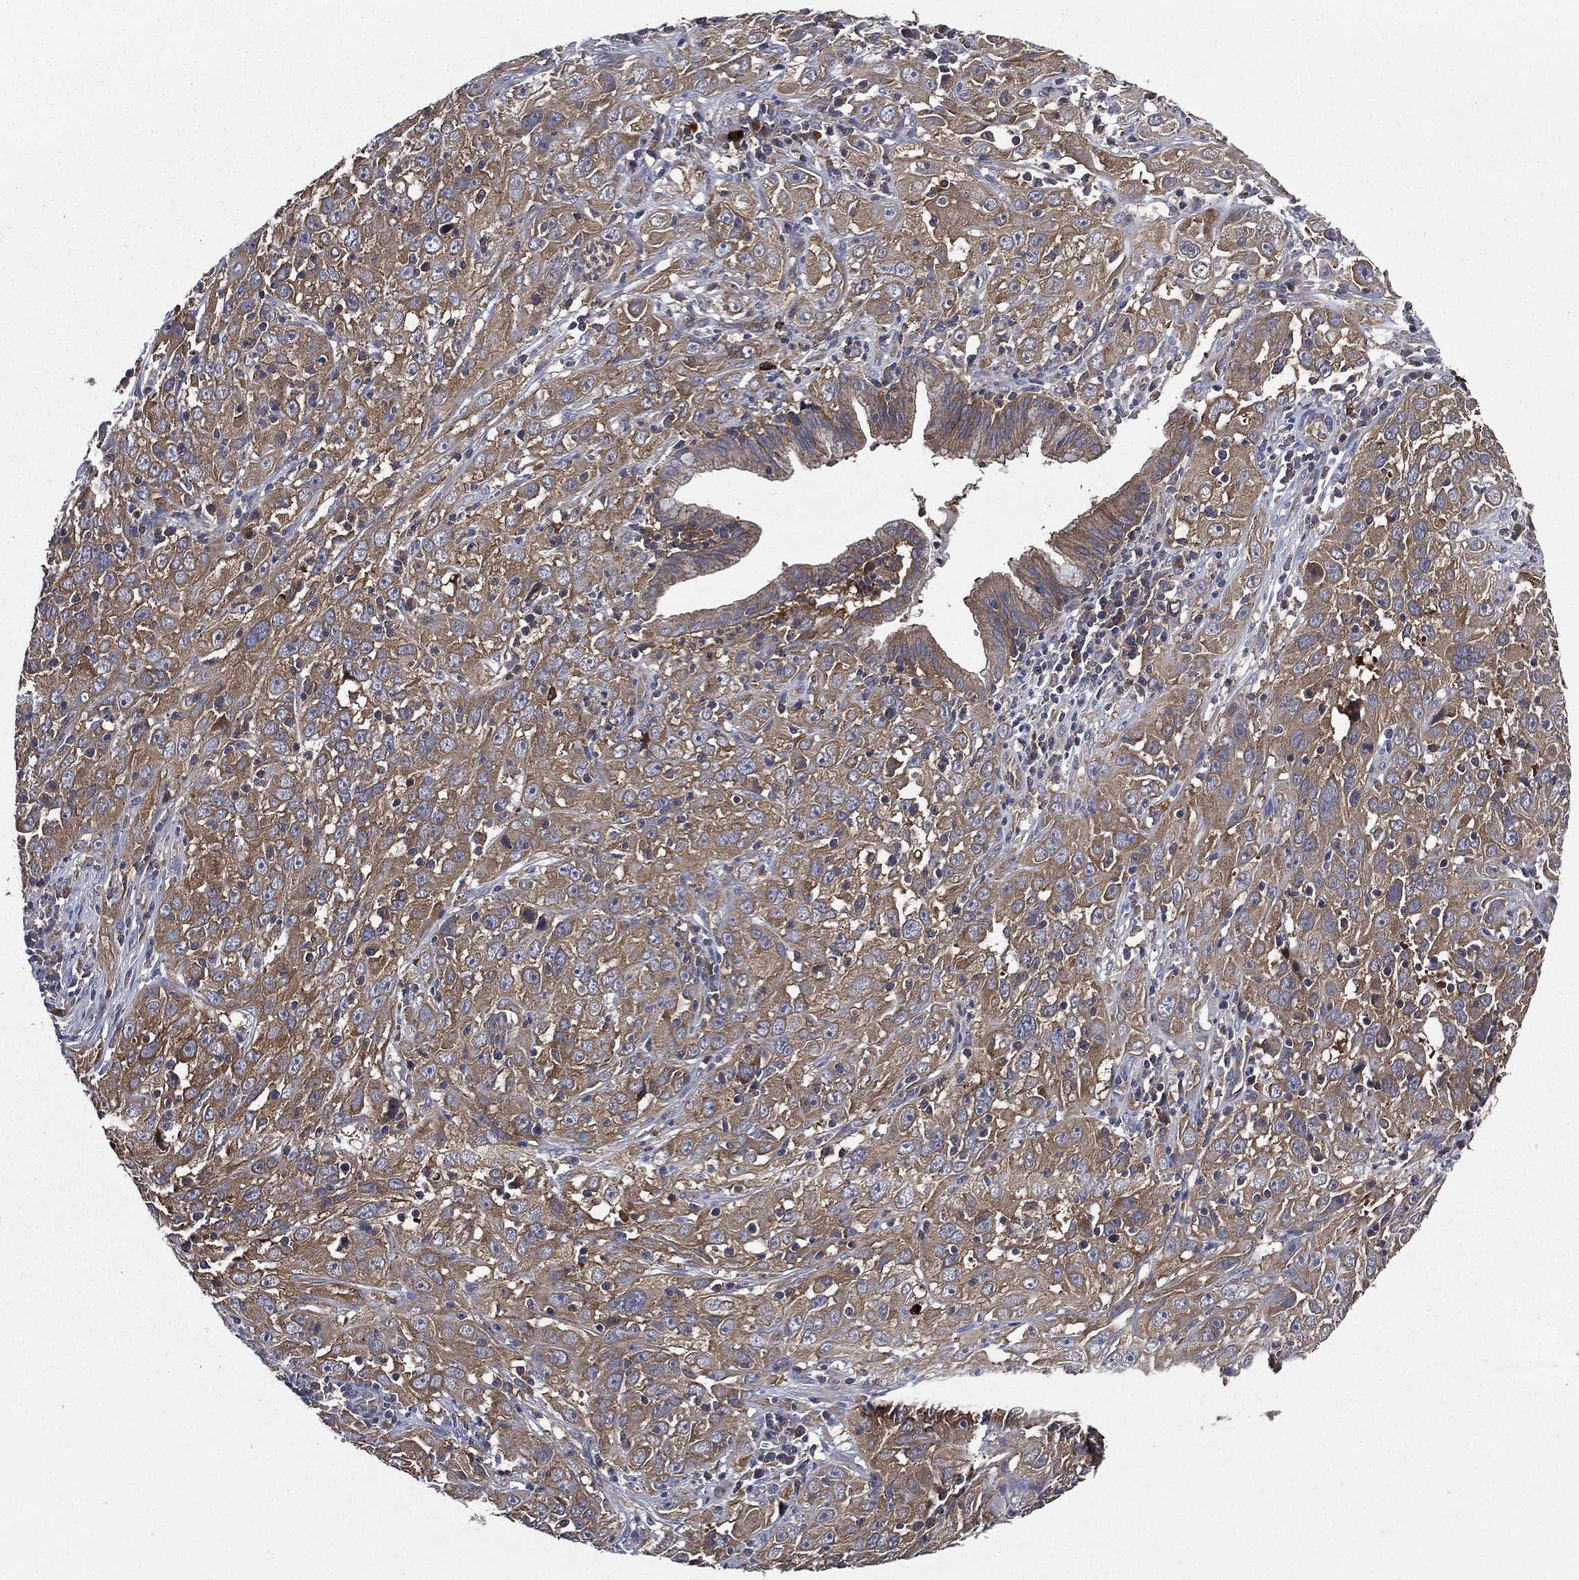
{"staining": {"intensity": "moderate", "quantity": ">75%", "location": "cytoplasmic/membranous"}, "tissue": "cervical cancer", "cell_type": "Tumor cells", "image_type": "cancer", "snomed": [{"axis": "morphology", "description": "Squamous cell carcinoma, NOS"}, {"axis": "topography", "description": "Cervix"}], "caption": "Tumor cells exhibit medium levels of moderate cytoplasmic/membranous positivity in approximately >75% of cells in human squamous cell carcinoma (cervical). (Stains: DAB in brown, nuclei in blue, Microscopy: brightfield microscopy at high magnification).", "gene": "SMPD3", "patient": {"sex": "female", "age": 32}}